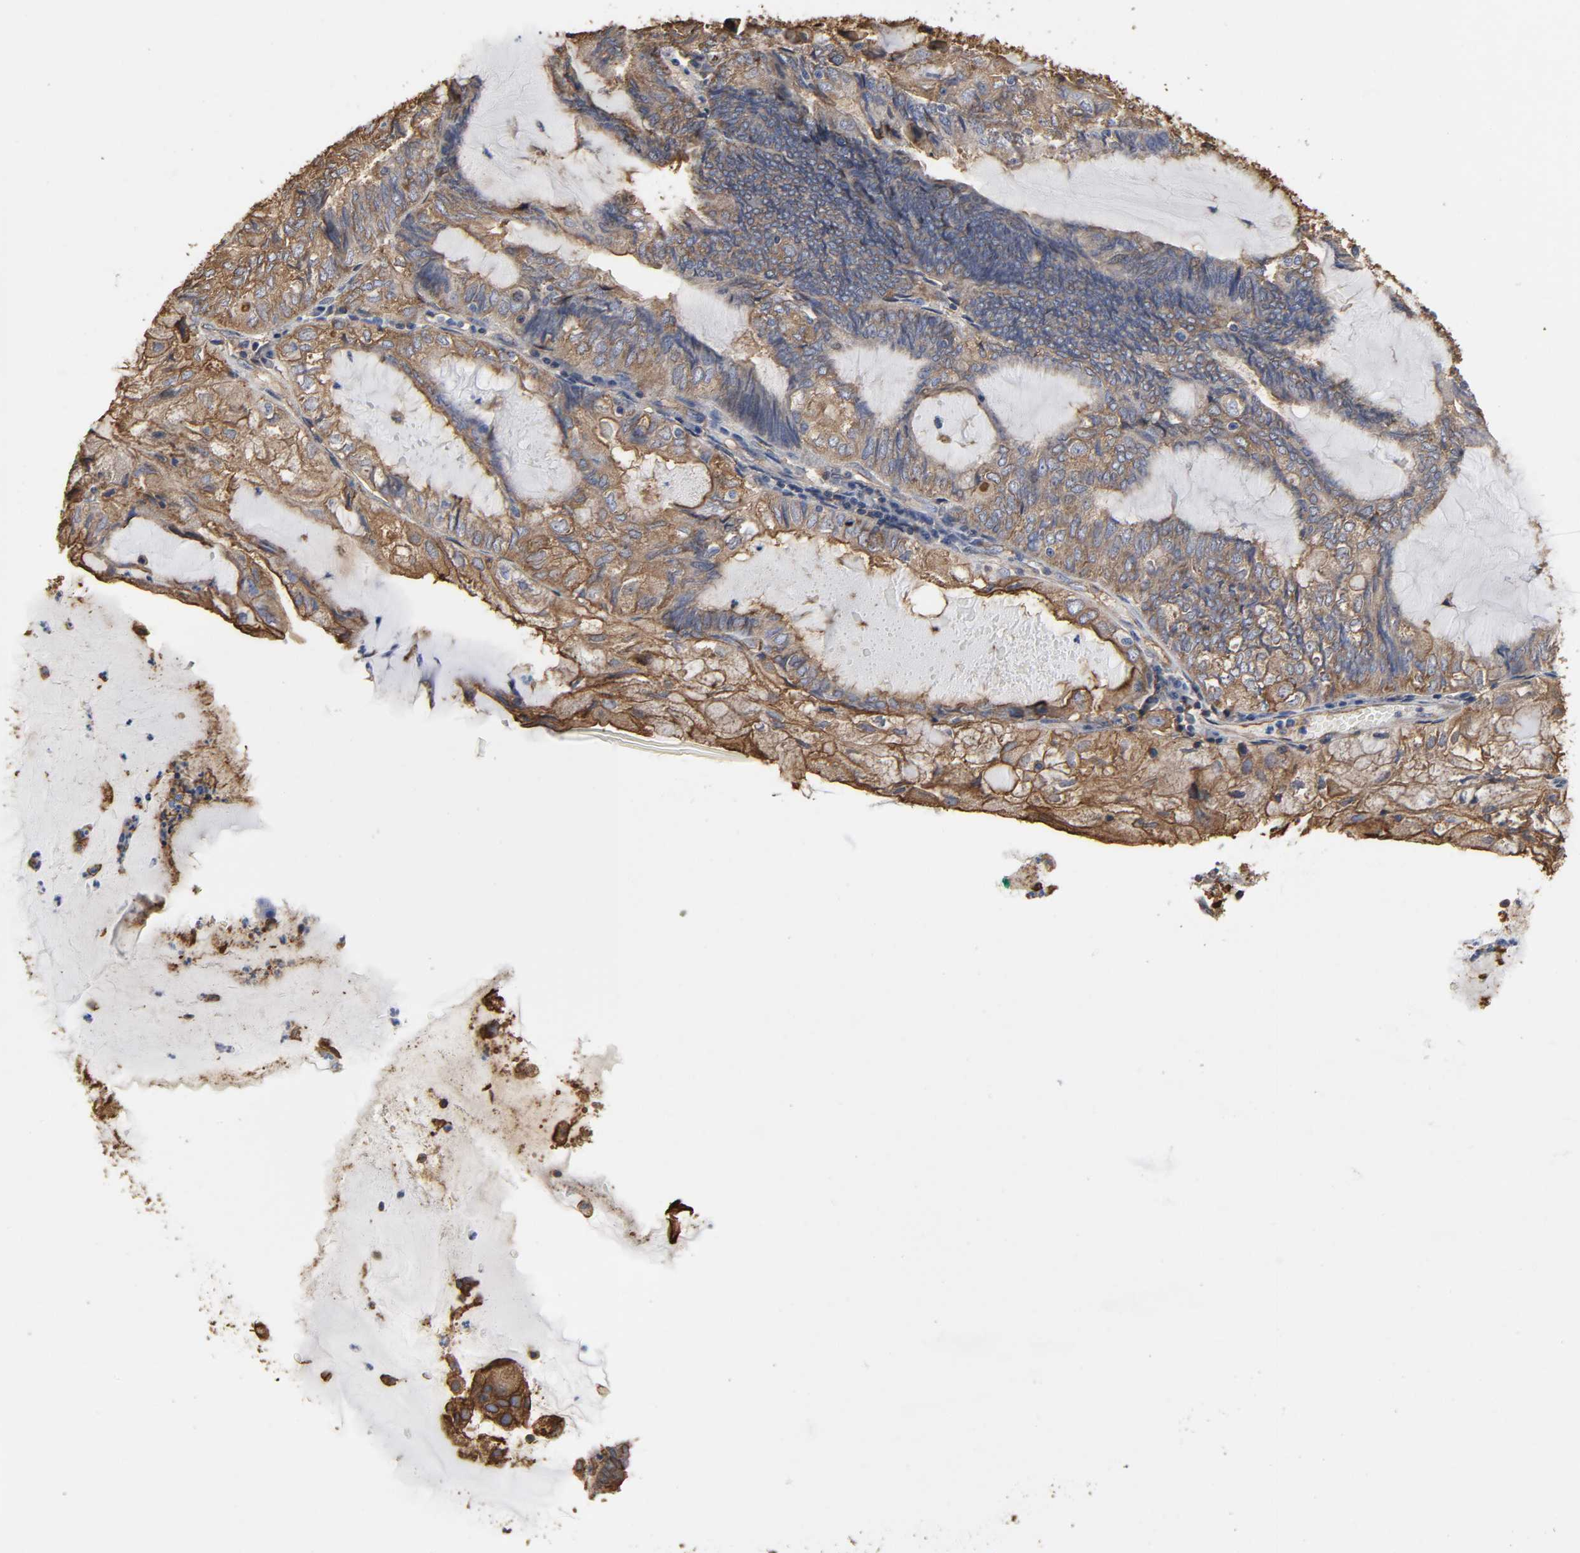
{"staining": {"intensity": "moderate", "quantity": ">75%", "location": "cytoplasmic/membranous"}, "tissue": "endometrial cancer", "cell_type": "Tumor cells", "image_type": "cancer", "snomed": [{"axis": "morphology", "description": "Adenocarcinoma, NOS"}, {"axis": "topography", "description": "Endometrium"}], "caption": "Human endometrial adenocarcinoma stained for a protein (brown) shows moderate cytoplasmic/membranous positive expression in approximately >75% of tumor cells.", "gene": "ANXA2", "patient": {"sex": "female", "age": 81}}